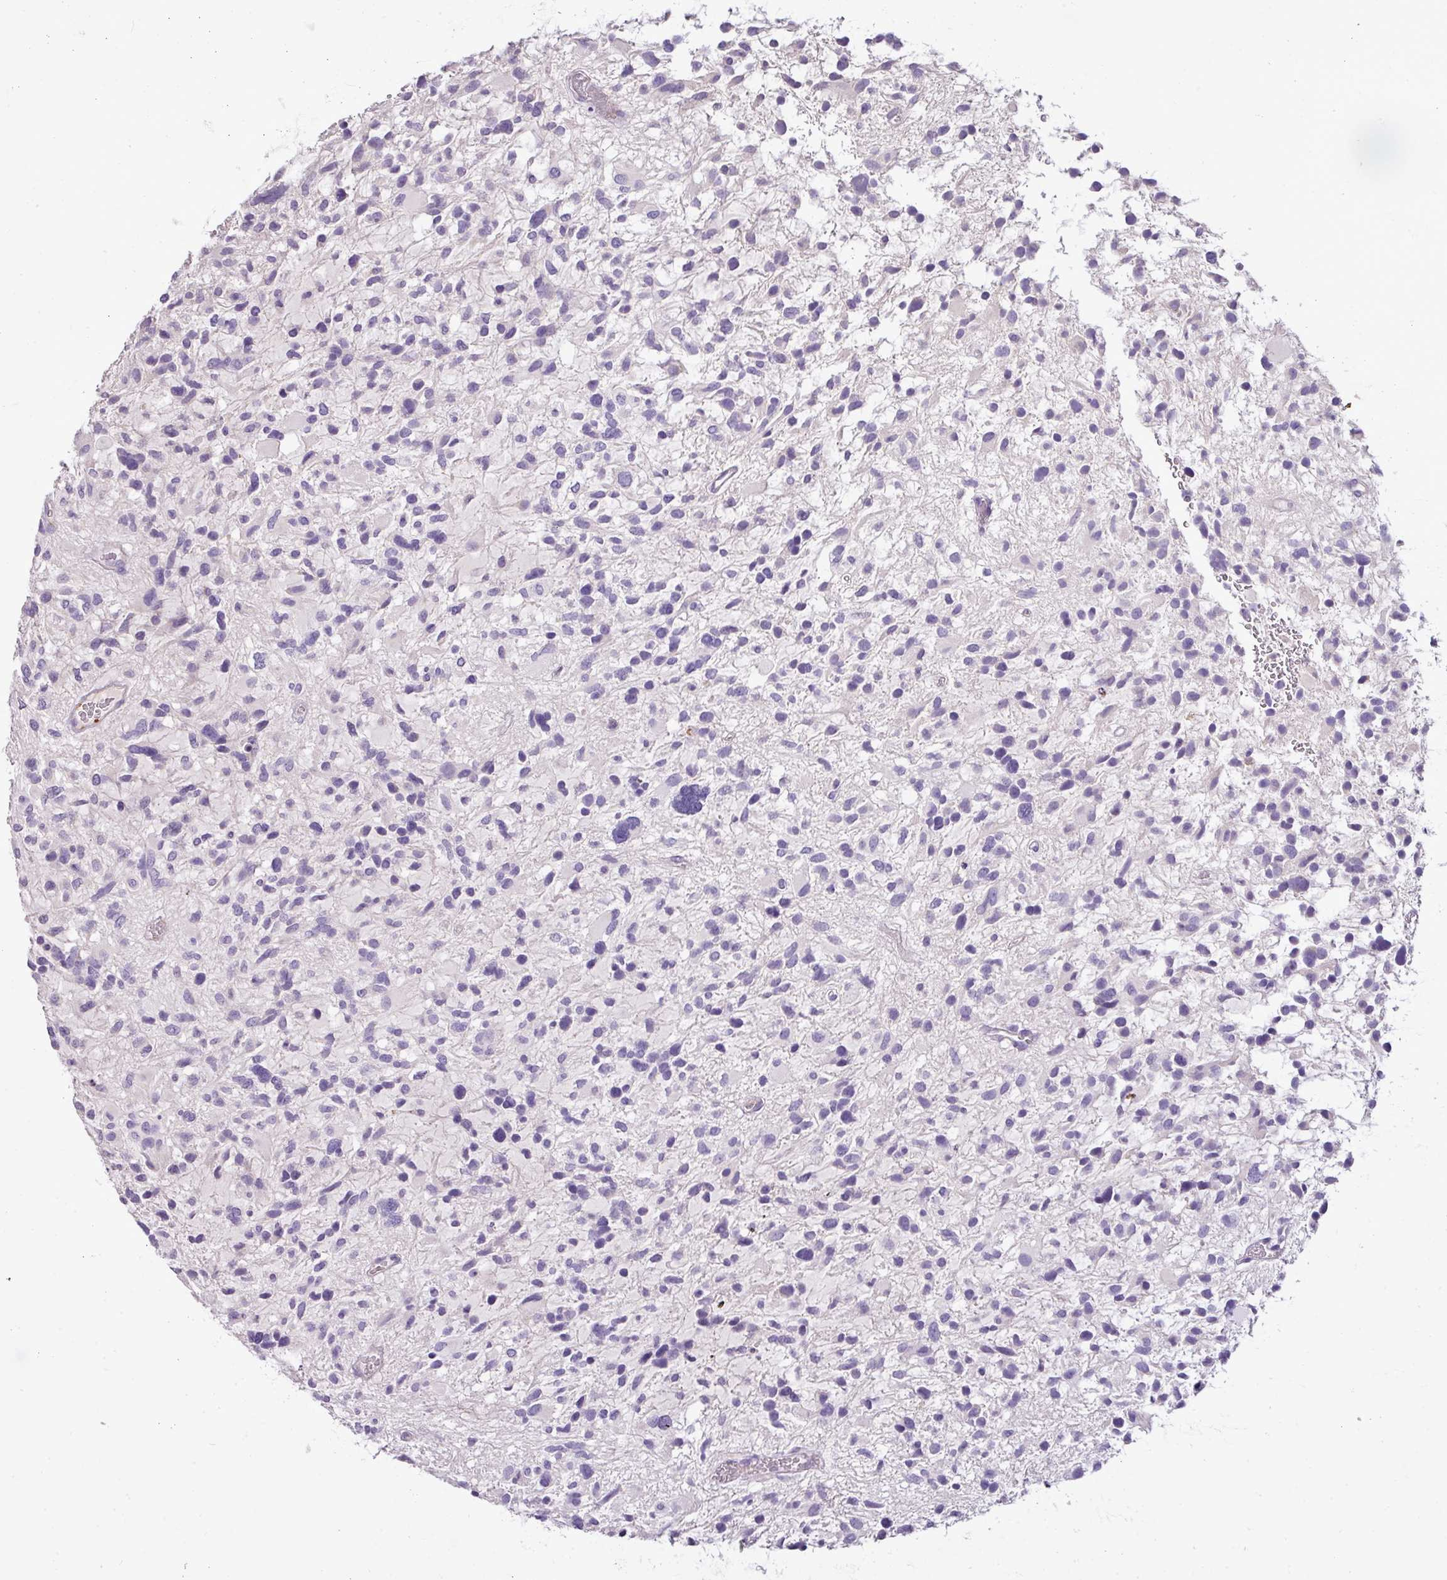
{"staining": {"intensity": "negative", "quantity": "none", "location": "none"}, "tissue": "glioma", "cell_type": "Tumor cells", "image_type": "cancer", "snomed": [{"axis": "morphology", "description": "Glioma, malignant, High grade"}, {"axis": "topography", "description": "Brain"}], "caption": "DAB immunohistochemical staining of glioma displays no significant expression in tumor cells.", "gene": "BRINP2", "patient": {"sex": "female", "age": 11}}